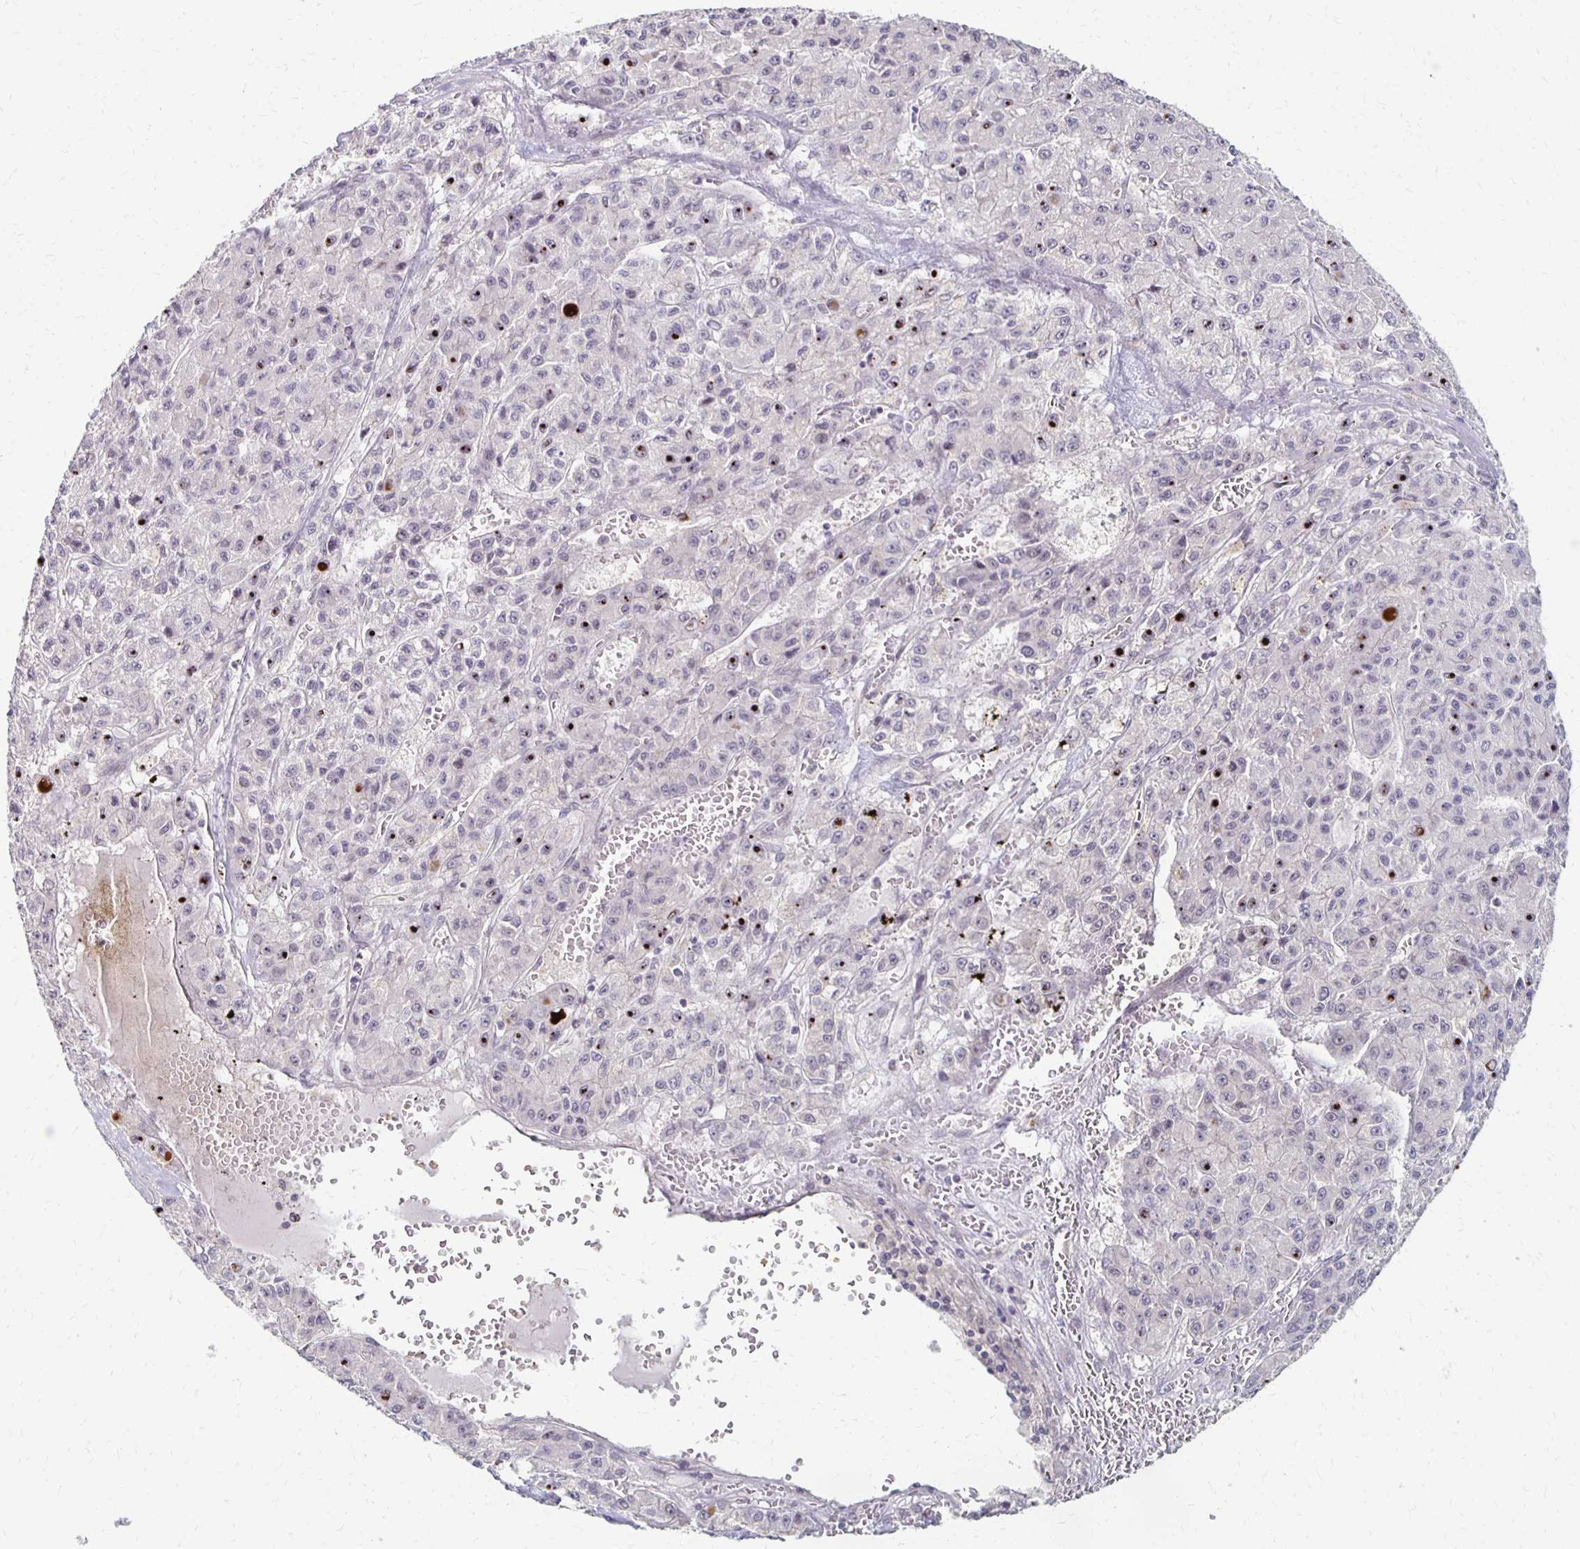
{"staining": {"intensity": "strong", "quantity": "<25%", "location": "cytoplasmic/membranous"}, "tissue": "liver cancer", "cell_type": "Tumor cells", "image_type": "cancer", "snomed": [{"axis": "morphology", "description": "Carcinoma, Hepatocellular, NOS"}, {"axis": "topography", "description": "Liver"}], "caption": "Liver cancer tissue demonstrates strong cytoplasmic/membranous staining in about <25% of tumor cells, visualized by immunohistochemistry.", "gene": "PRKCB", "patient": {"sex": "male", "age": 70}}